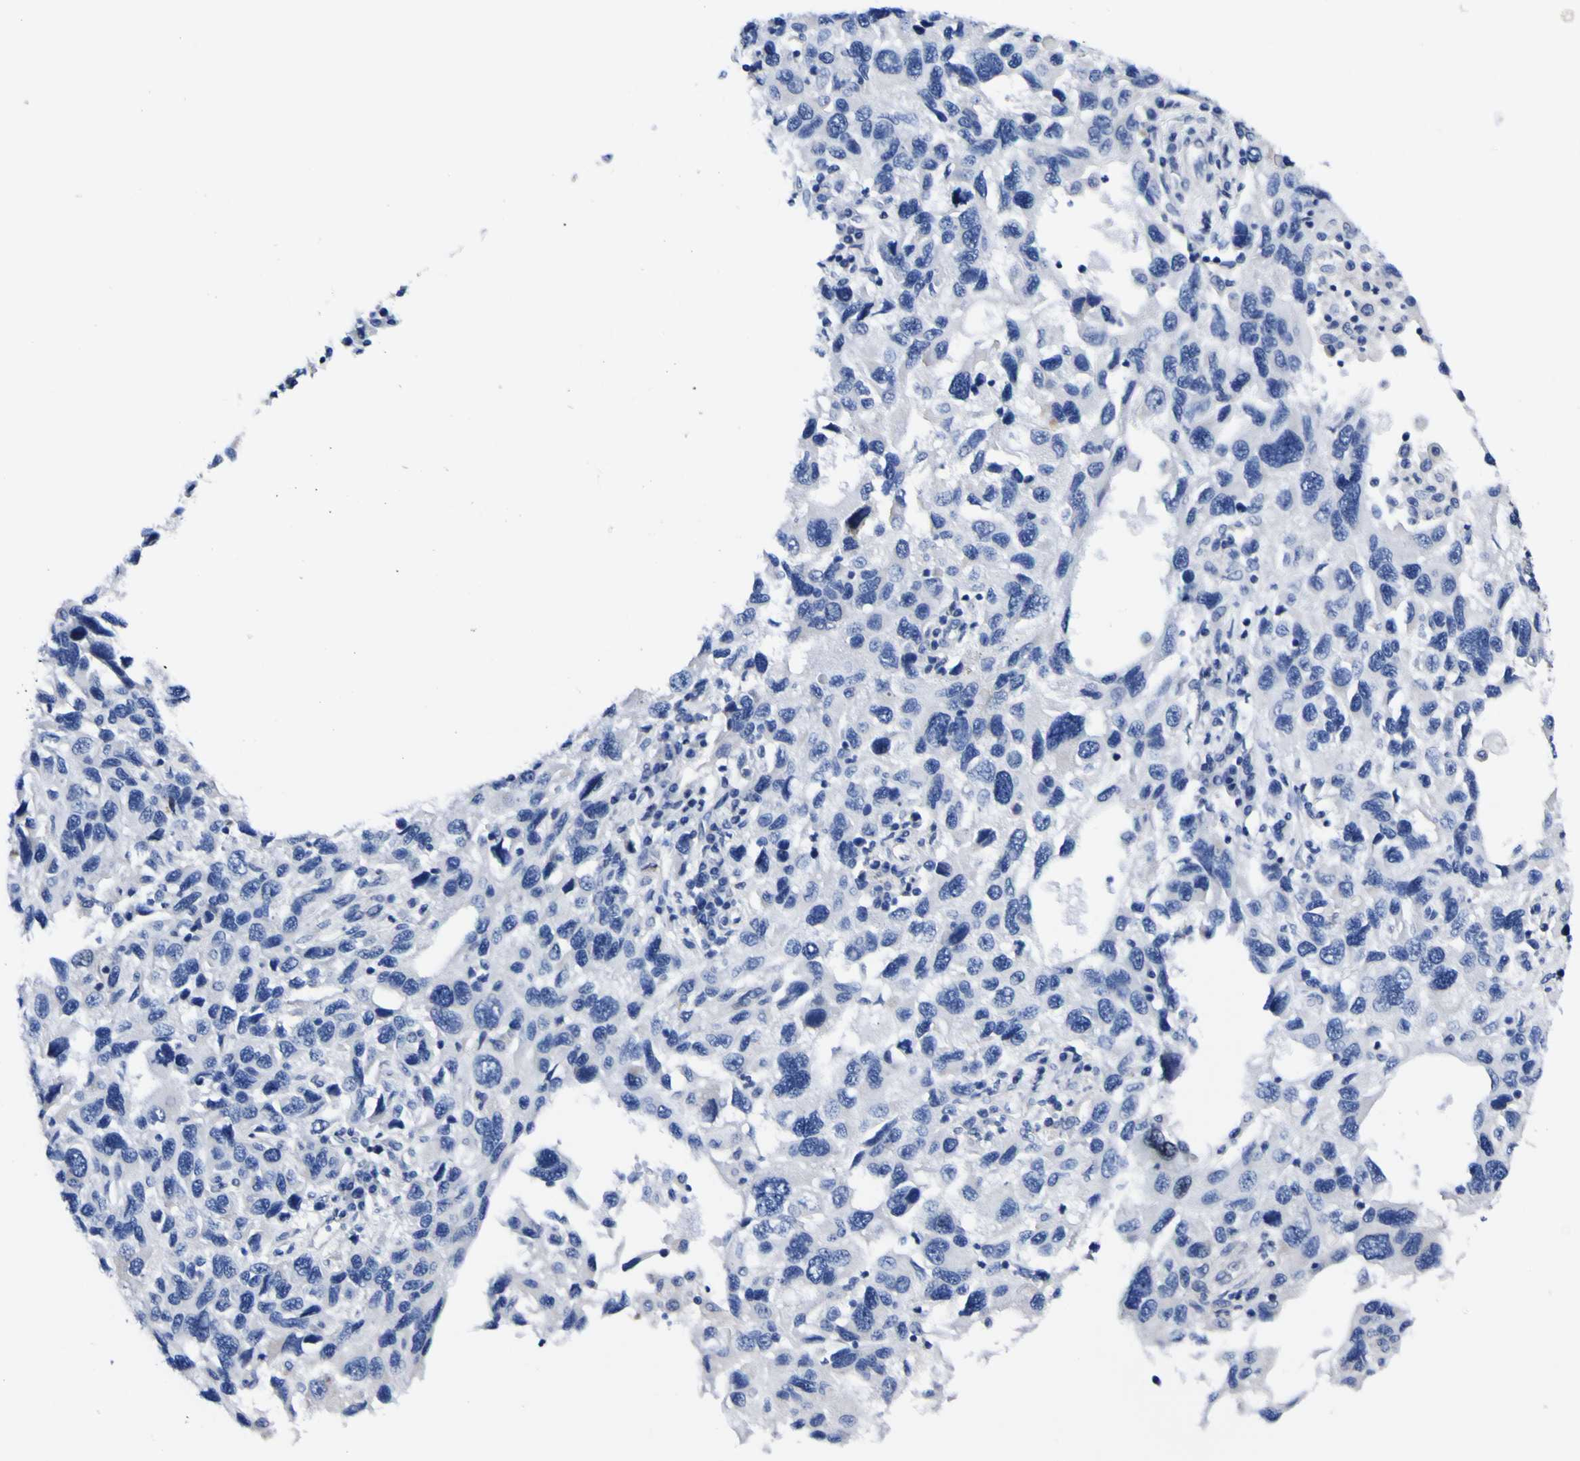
{"staining": {"intensity": "negative", "quantity": "none", "location": "none"}, "tissue": "melanoma", "cell_type": "Tumor cells", "image_type": "cancer", "snomed": [{"axis": "morphology", "description": "Malignant melanoma, NOS"}, {"axis": "topography", "description": "Skin"}], "caption": "Photomicrograph shows no protein expression in tumor cells of melanoma tissue.", "gene": "CASP6", "patient": {"sex": "male", "age": 53}}